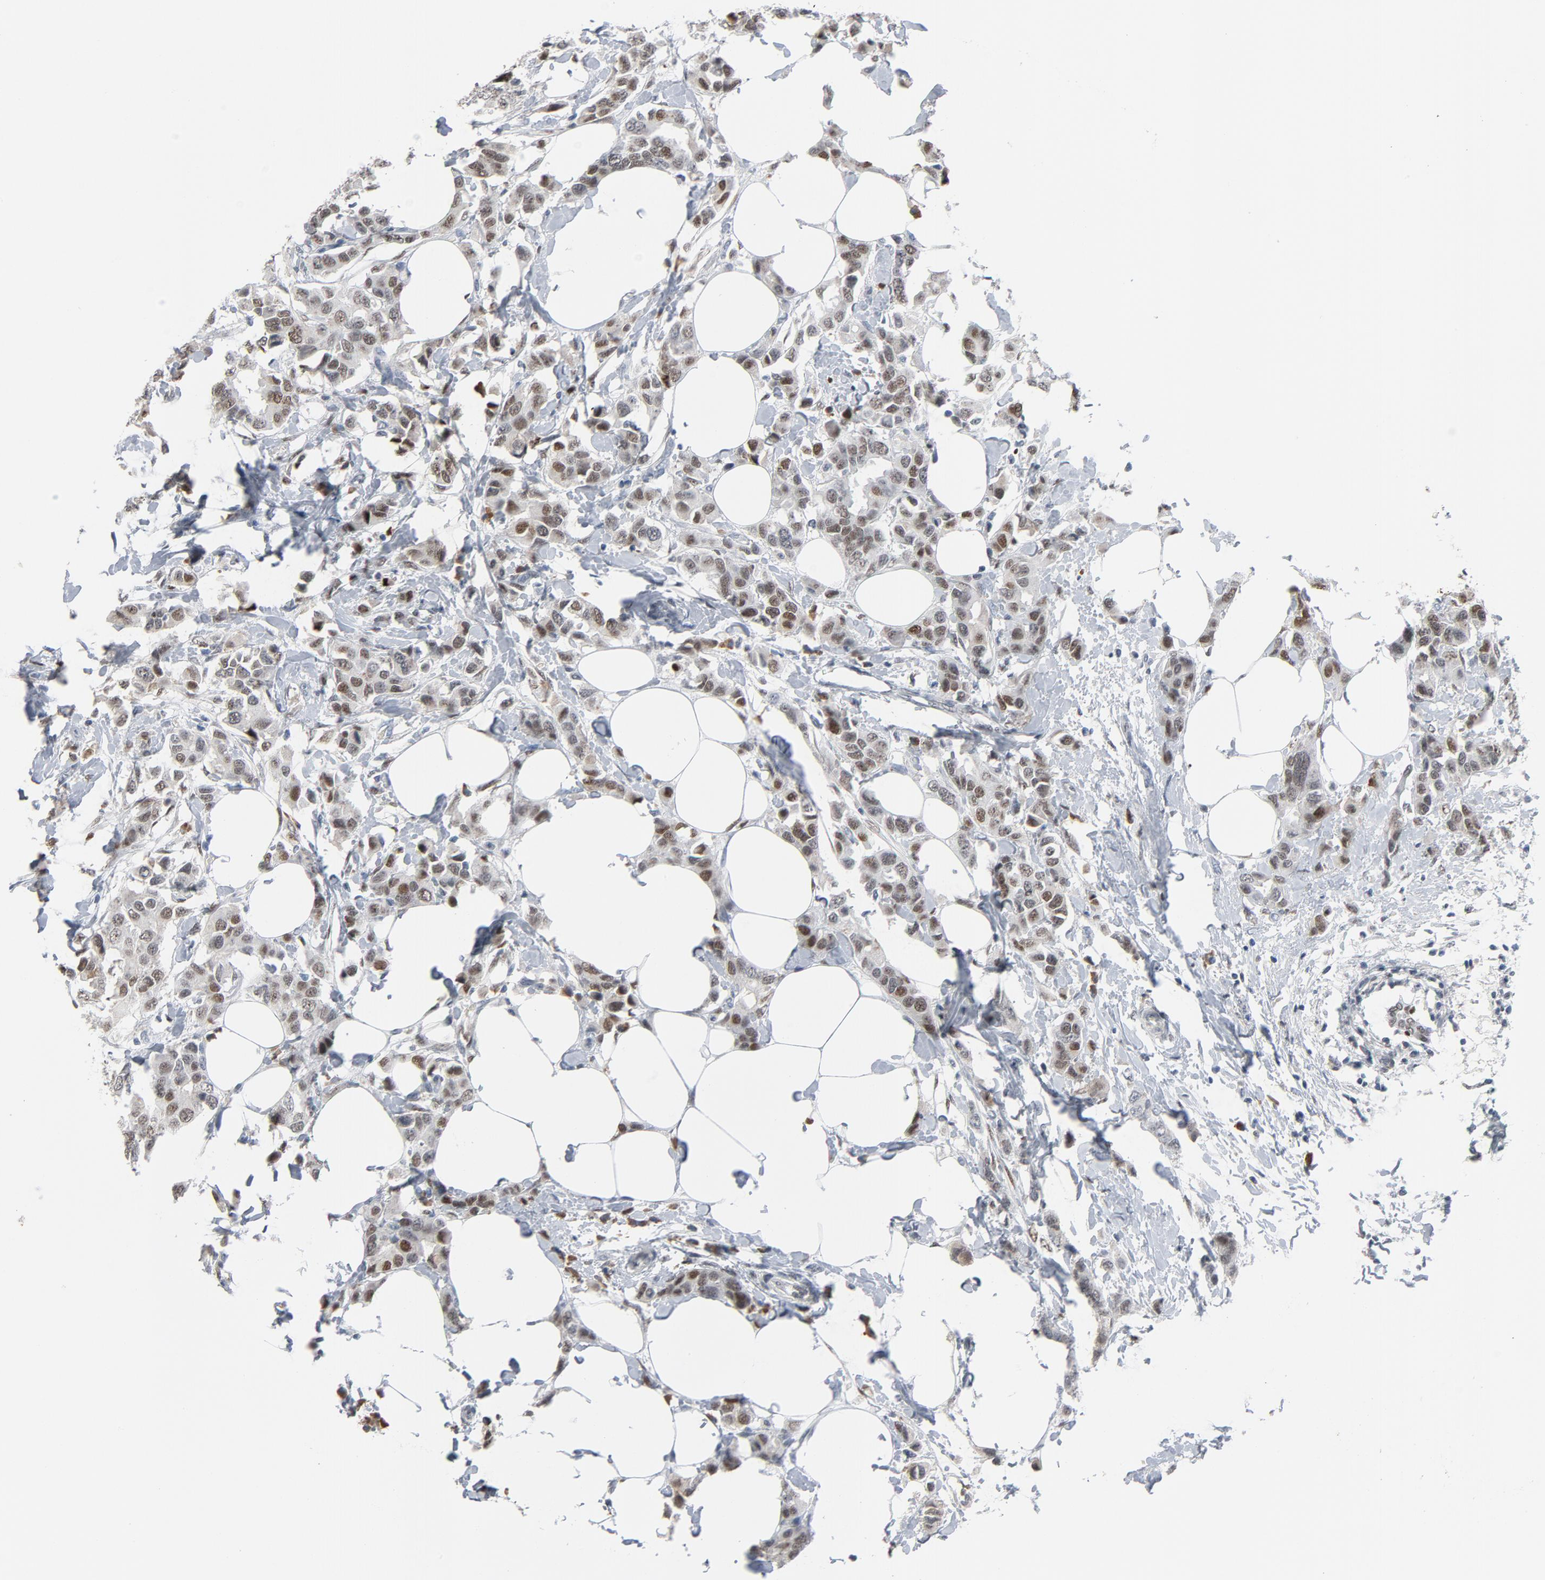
{"staining": {"intensity": "weak", "quantity": ">75%", "location": "nuclear"}, "tissue": "breast cancer", "cell_type": "Tumor cells", "image_type": "cancer", "snomed": [{"axis": "morphology", "description": "Normal tissue, NOS"}, {"axis": "morphology", "description": "Duct carcinoma"}, {"axis": "topography", "description": "Breast"}], "caption": "Tumor cells demonstrate weak nuclear expression in approximately >75% of cells in breast infiltrating ductal carcinoma.", "gene": "FOXP1", "patient": {"sex": "female", "age": 50}}